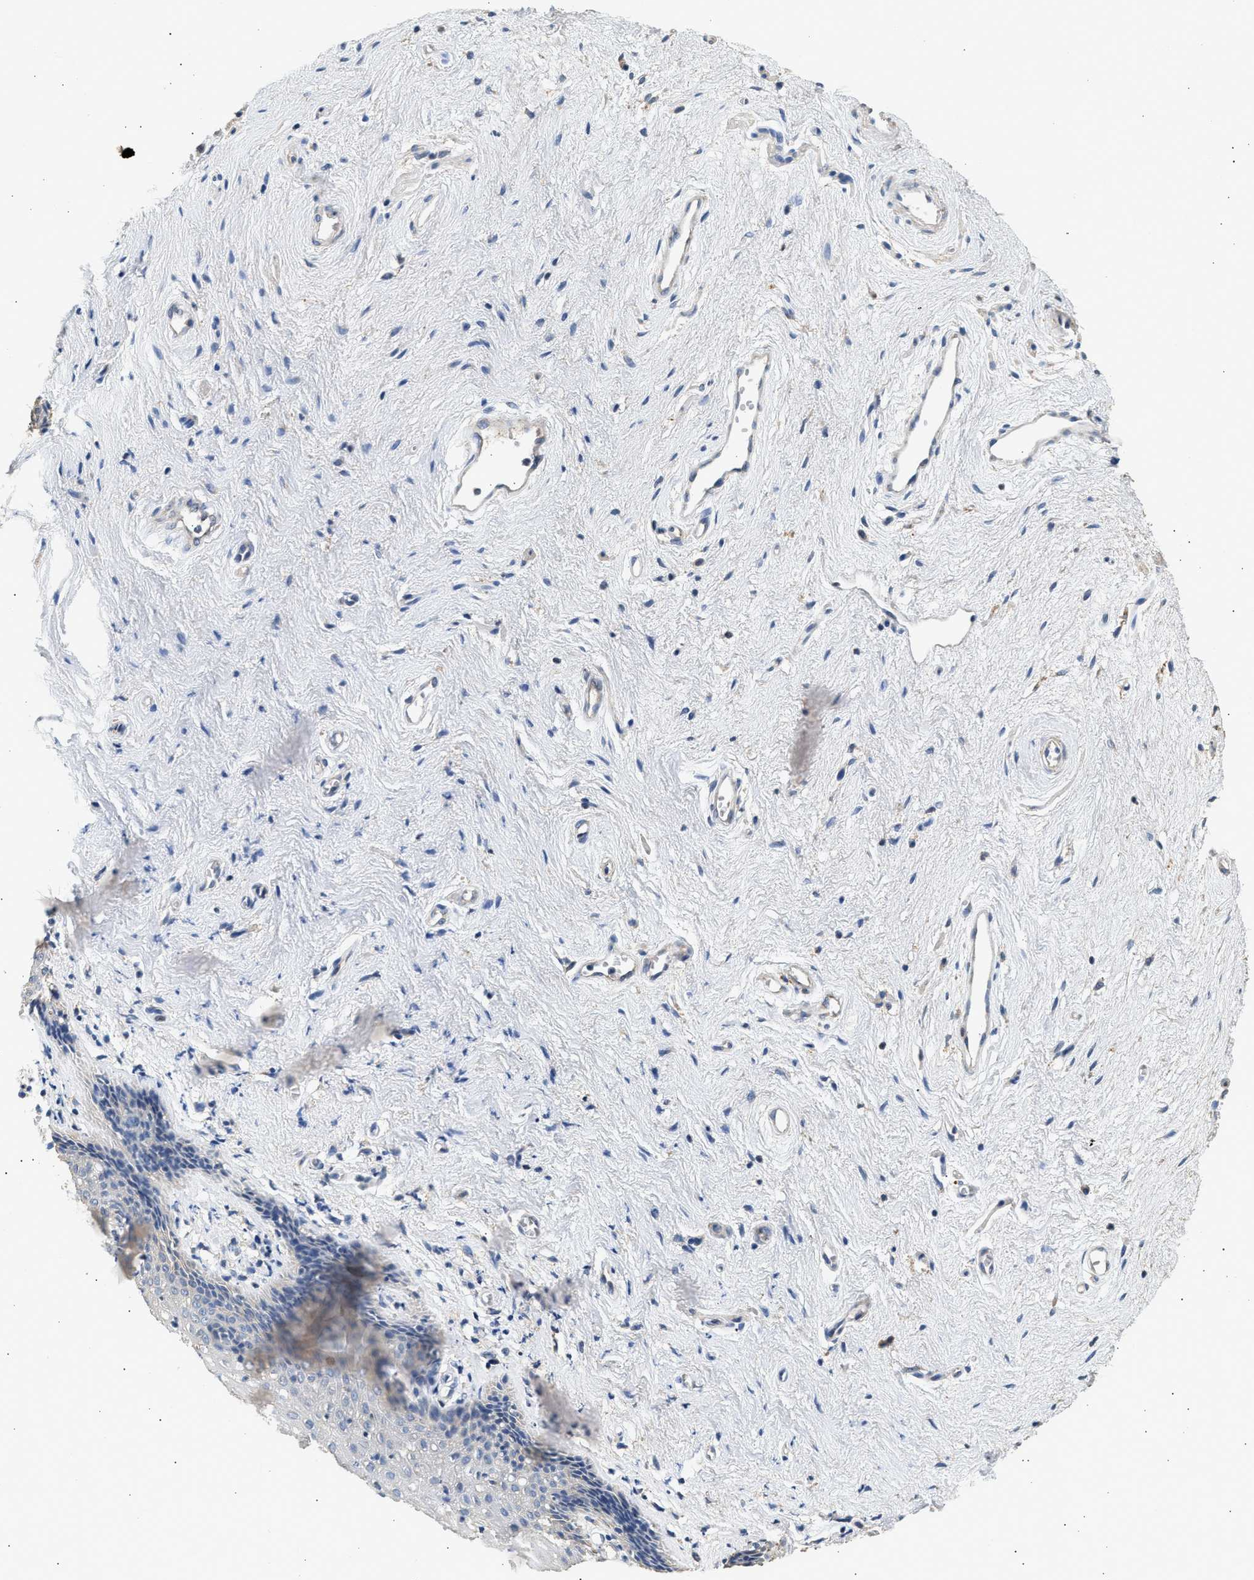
{"staining": {"intensity": "negative", "quantity": "none", "location": "none"}, "tissue": "vagina", "cell_type": "Squamous epithelial cells", "image_type": "normal", "snomed": [{"axis": "morphology", "description": "Normal tissue, NOS"}, {"axis": "topography", "description": "Vagina"}], "caption": "Squamous epithelial cells are negative for protein expression in benign human vagina. The staining was performed using DAB (3,3'-diaminobenzidine) to visualize the protein expression in brown, while the nuclei were stained in blue with hematoxylin (Magnification: 20x).", "gene": "WDR31", "patient": {"sex": "female", "age": 44}}